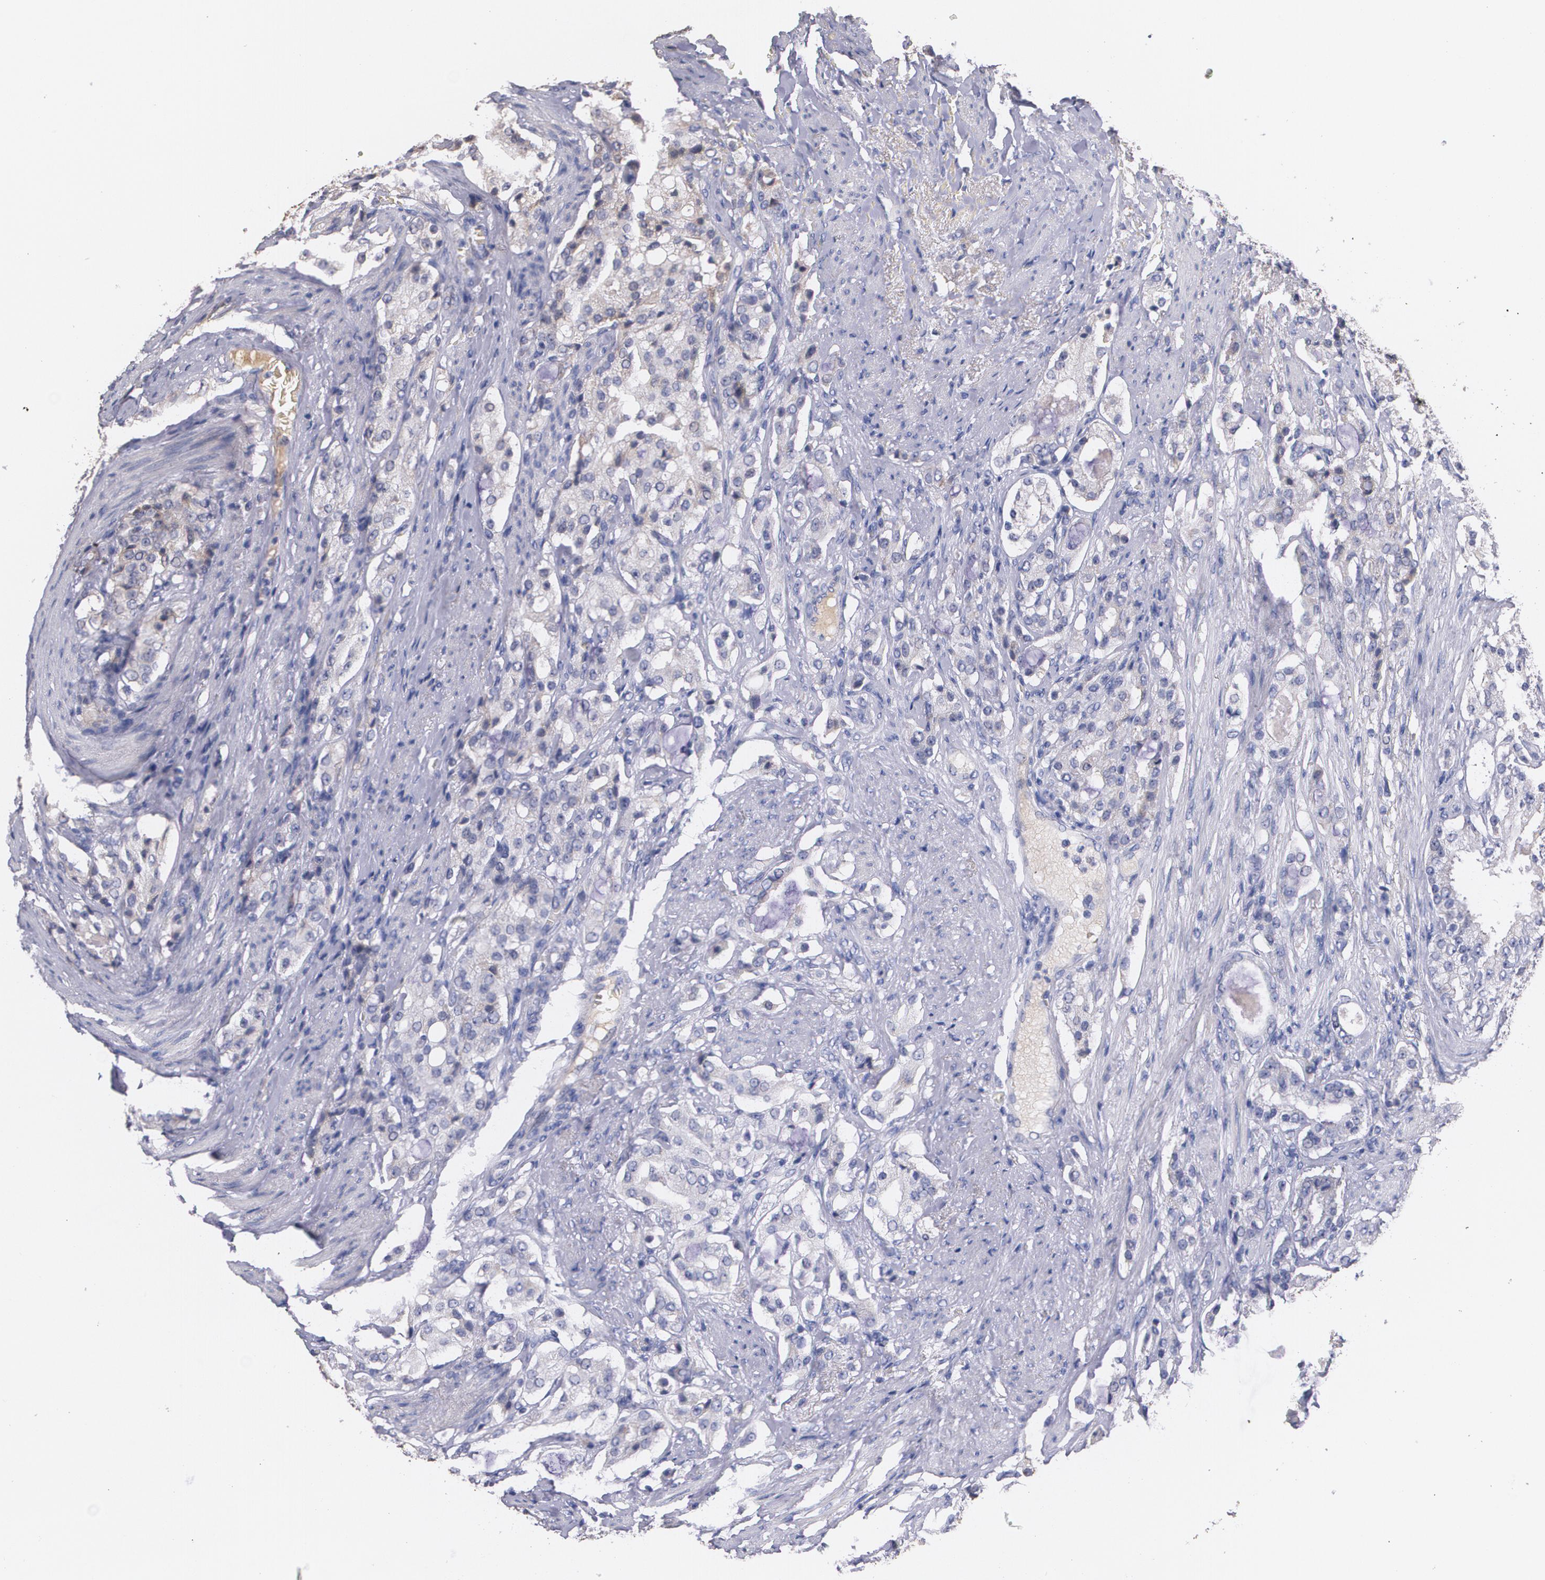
{"staining": {"intensity": "negative", "quantity": "none", "location": "none"}, "tissue": "prostate cancer", "cell_type": "Tumor cells", "image_type": "cancer", "snomed": [{"axis": "morphology", "description": "Adenocarcinoma, Medium grade"}, {"axis": "topography", "description": "Prostate"}], "caption": "This is an immunohistochemistry (IHC) image of human prostate cancer. There is no positivity in tumor cells.", "gene": "AMBP", "patient": {"sex": "male", "age": 72}}